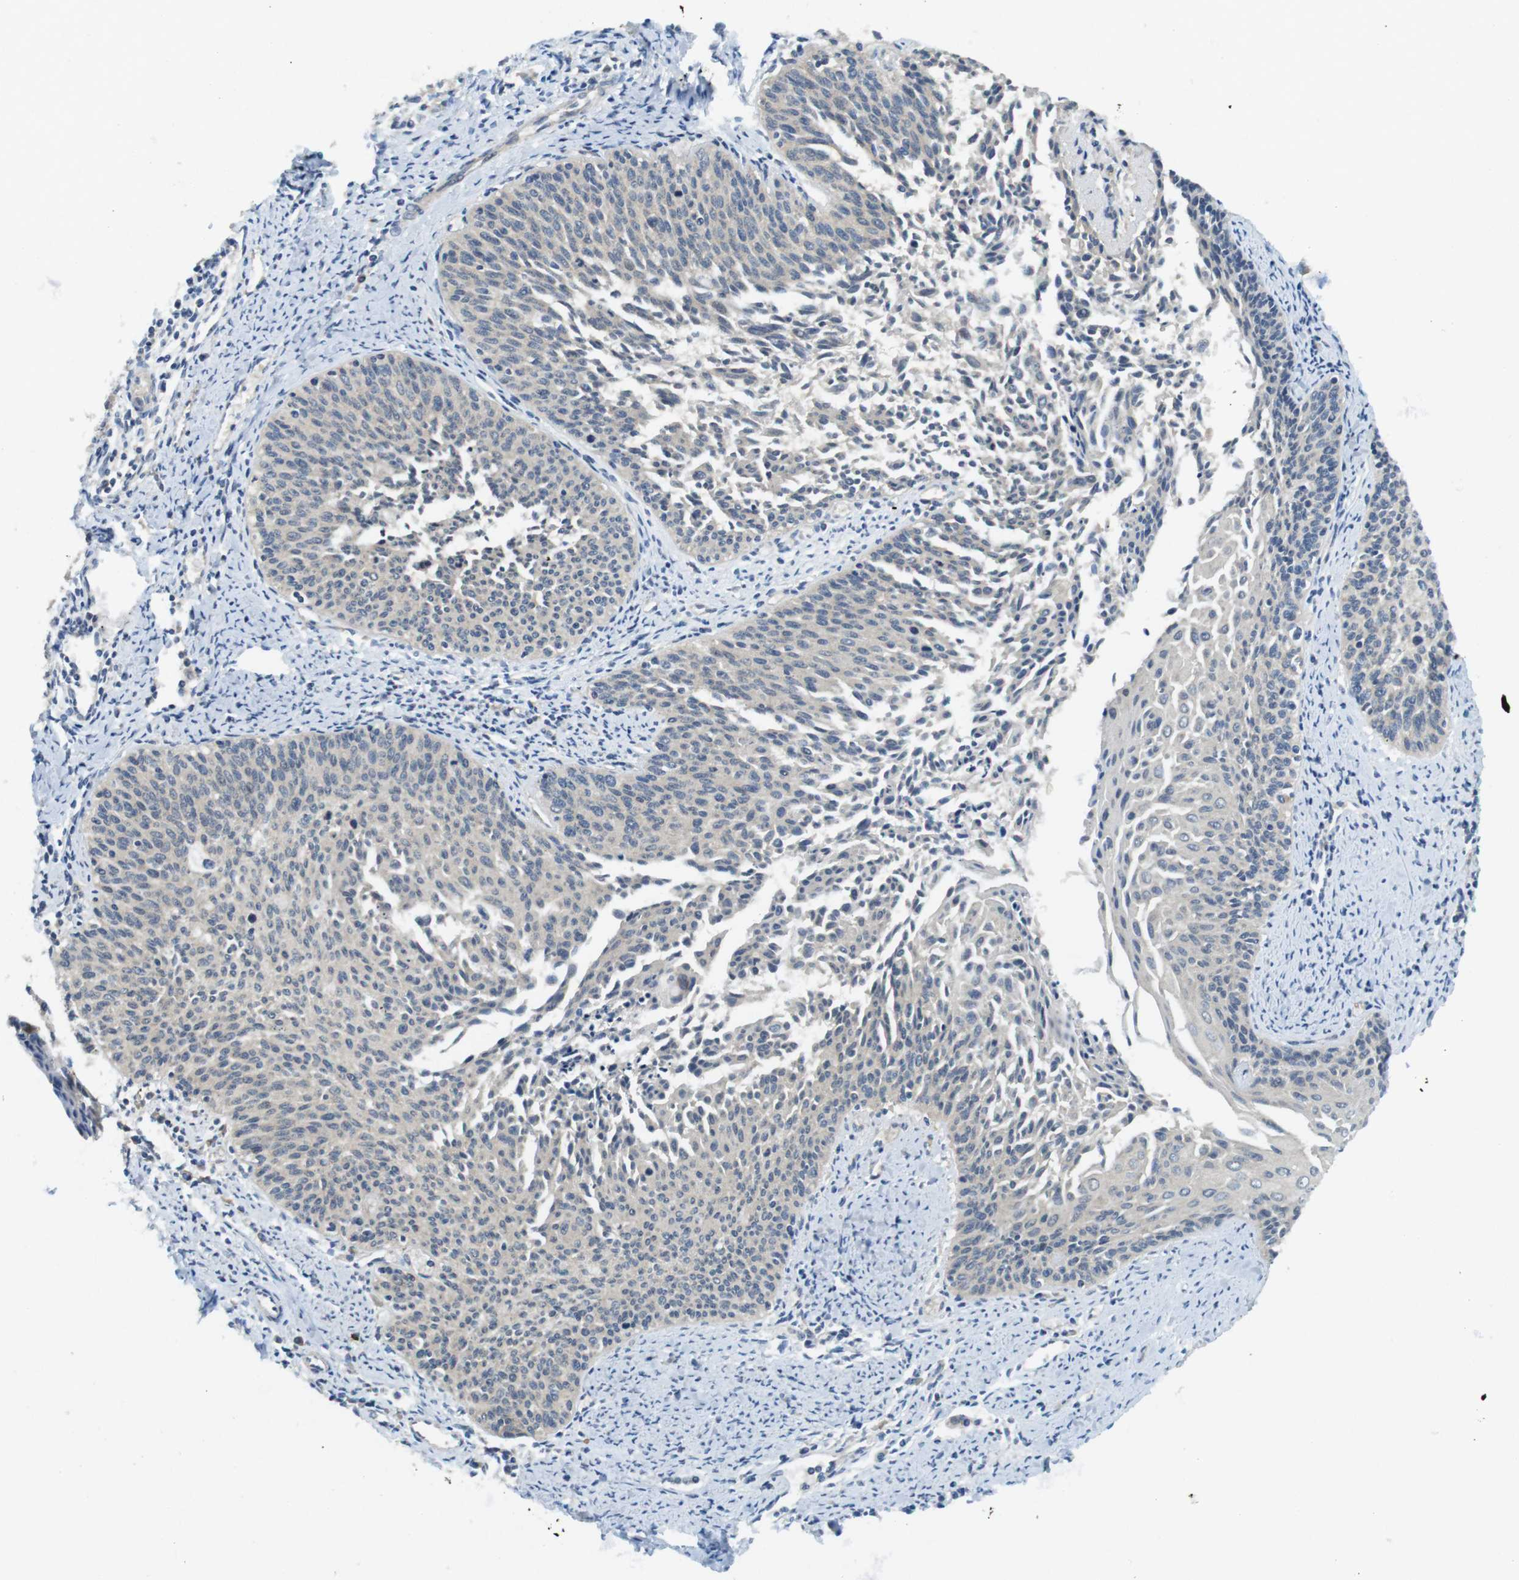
{"staining": {"intensity": "negative", "quantity": "none", "location": "none"}, "tissue": "cervical cancer", "cell_type": "Tumor cells", "image_type": "cancer", "snomed": [{"axis": "morphology", "description": "Squamous cell carcinoma, NOS"}, {"axis": "topography", "description": "Cervix"}], "caption": "An immunohistochemistry image of cervical cancer (squamous cell carcinoma) is shown. There is no staining in tumor cells of cervical cancer (squamous cell carcinoma).", "gene": "SUGT1", "patient": {"sex": "female", "age": 55}}